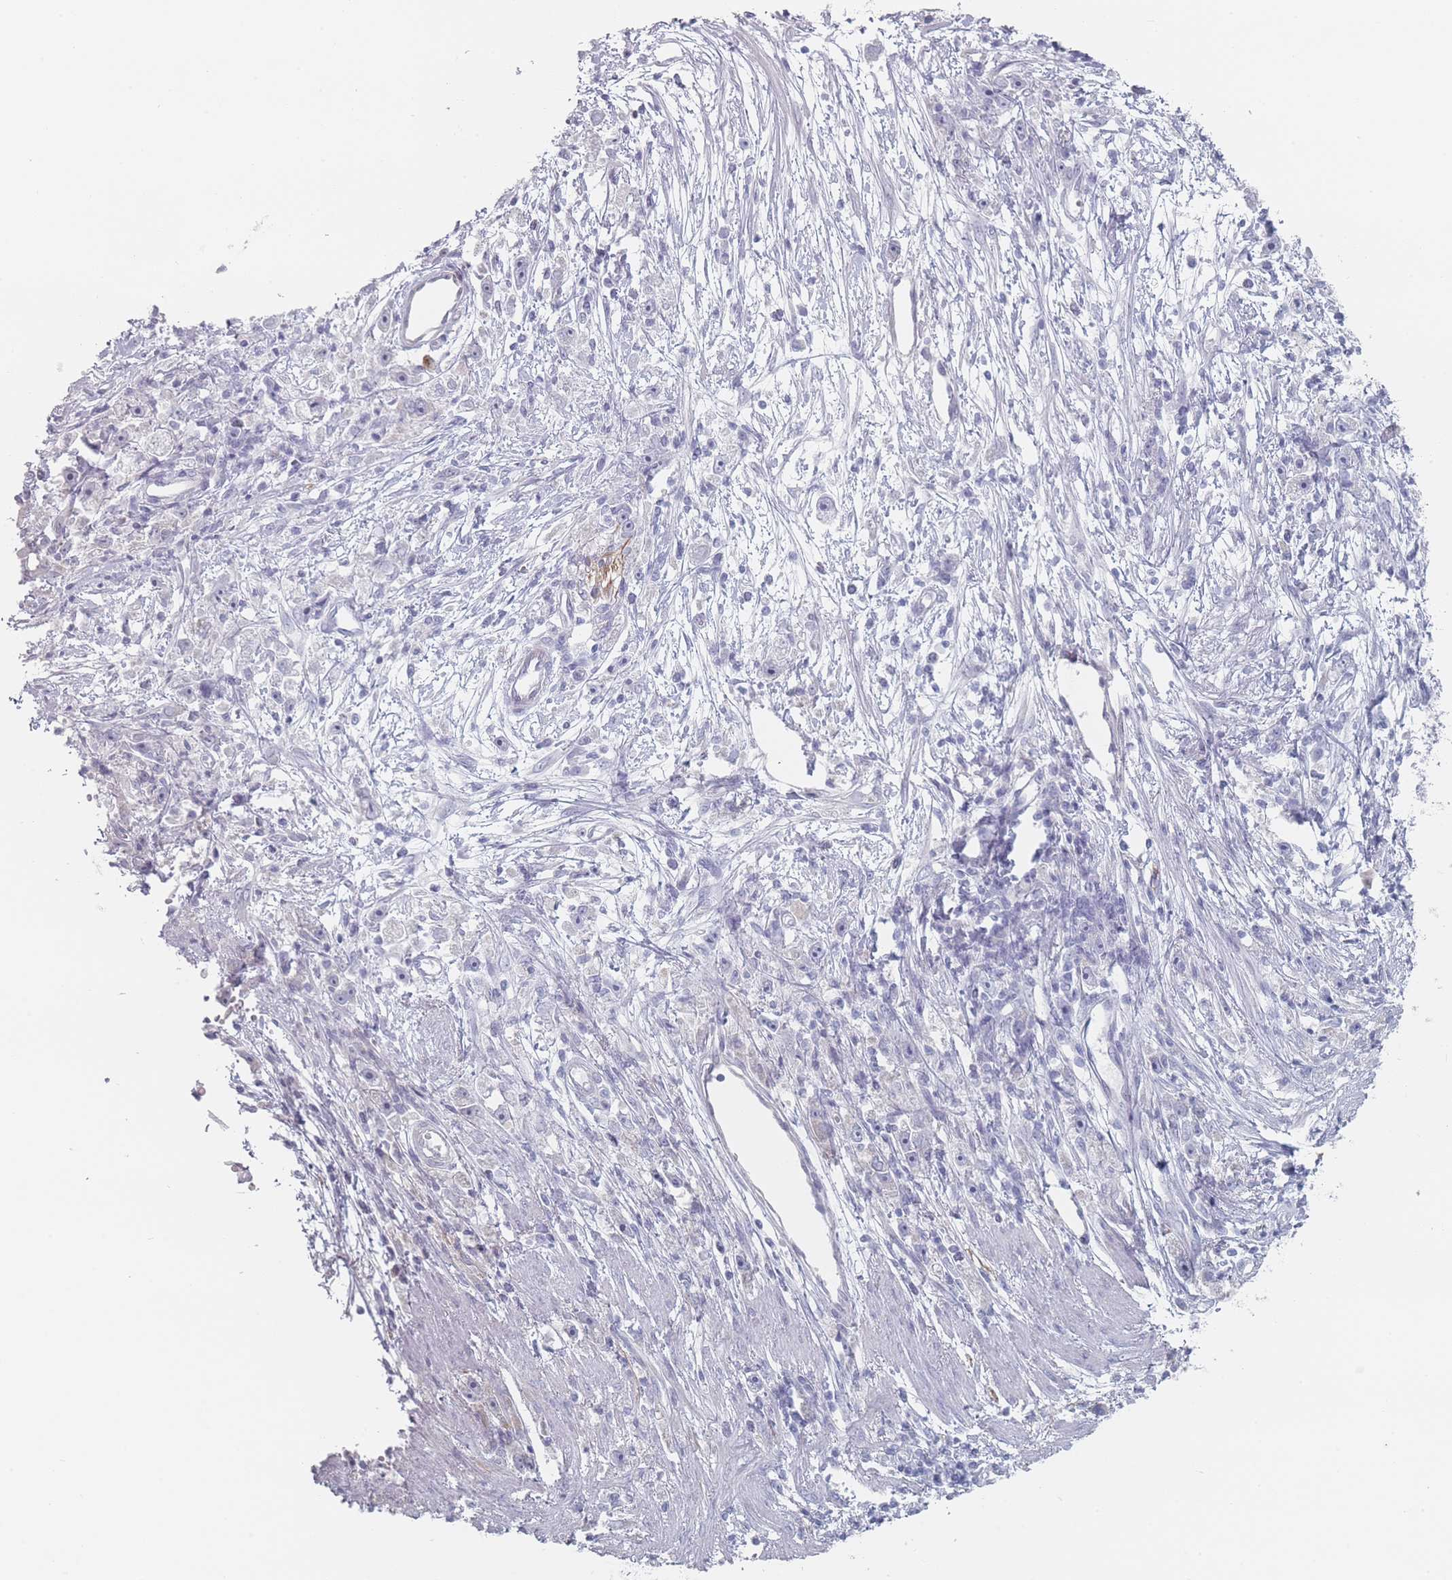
{"staining": {"intensity": "negative", "quantity": "none", "location": "none"}, "tissue": "stomach cancer", "cell_type": "Tumor cells", "image_type": "cancer", "snomed": [{"axis": "morphology", "description": "Adenocarcinoma, NOS"}, {"axis": "topography", "description": "Stomach"}], "caption": "A histopathology image of human stomach cancer (adenocarcinoma) is negative for staining in tumor cells.", "gene": "RNF4", "patient": {"sex": "female", "age": 59}}